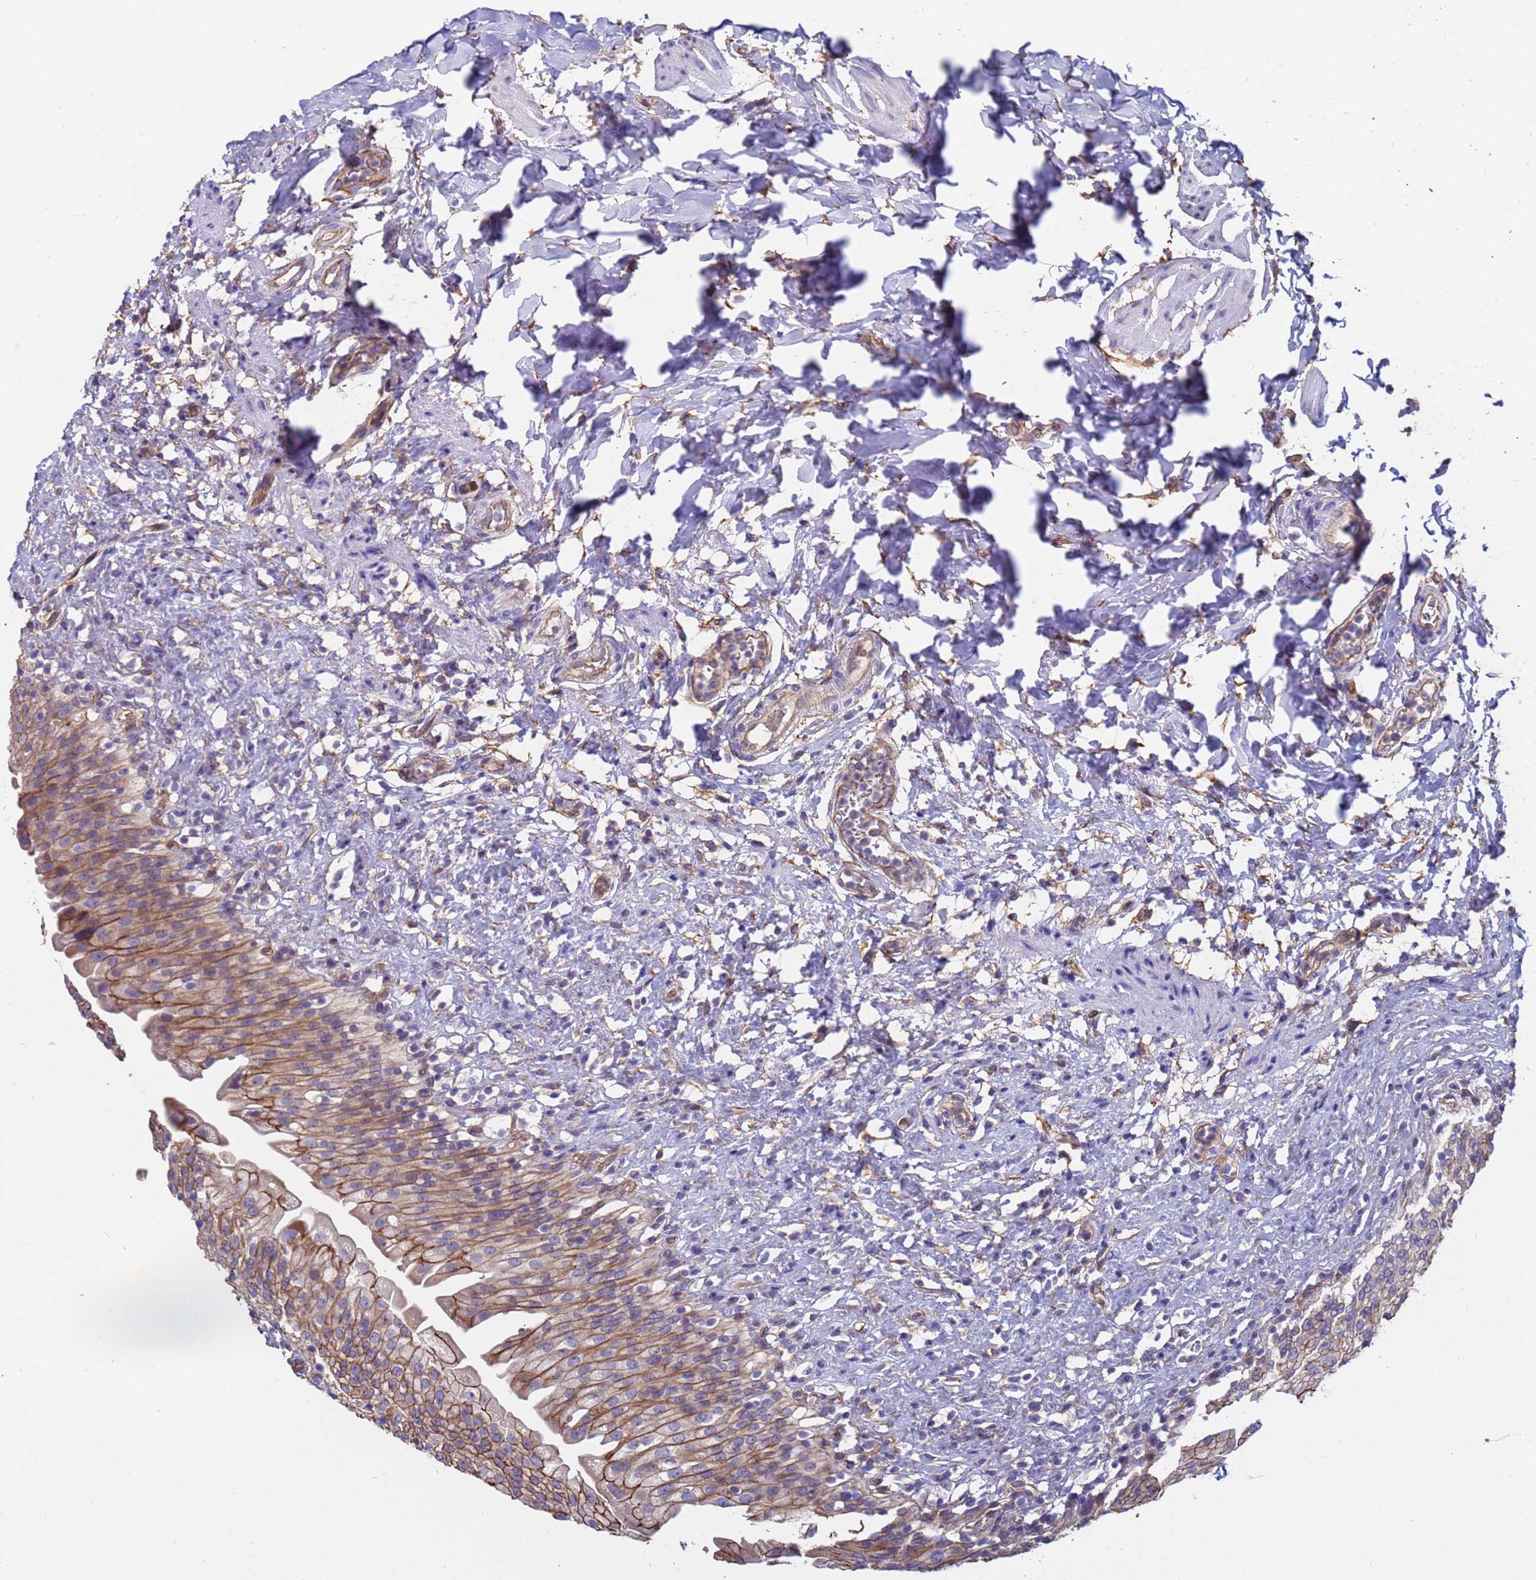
{"staining": {"intensity": "moderate", "quantity": ">75%", "location": "cytoplasmic/membranous"}, "tissue": "urinary bladder", "cell_type": "Urothelial cells", "image_type": "normal", "snomed": [{"axis": "morphology", "description": "Normal tissue, NOS"}, {"axis": "topography", "description": "Urinary bladder"}], "caption": "Normal urinary bladder exhibits moderate cytoplasmic/membranous staining in approximately >75% of urothelial cells, visualized by immunohistochemistry.", "gene": "ZNF248", "patient": {"sex": "female", "age": 27}}